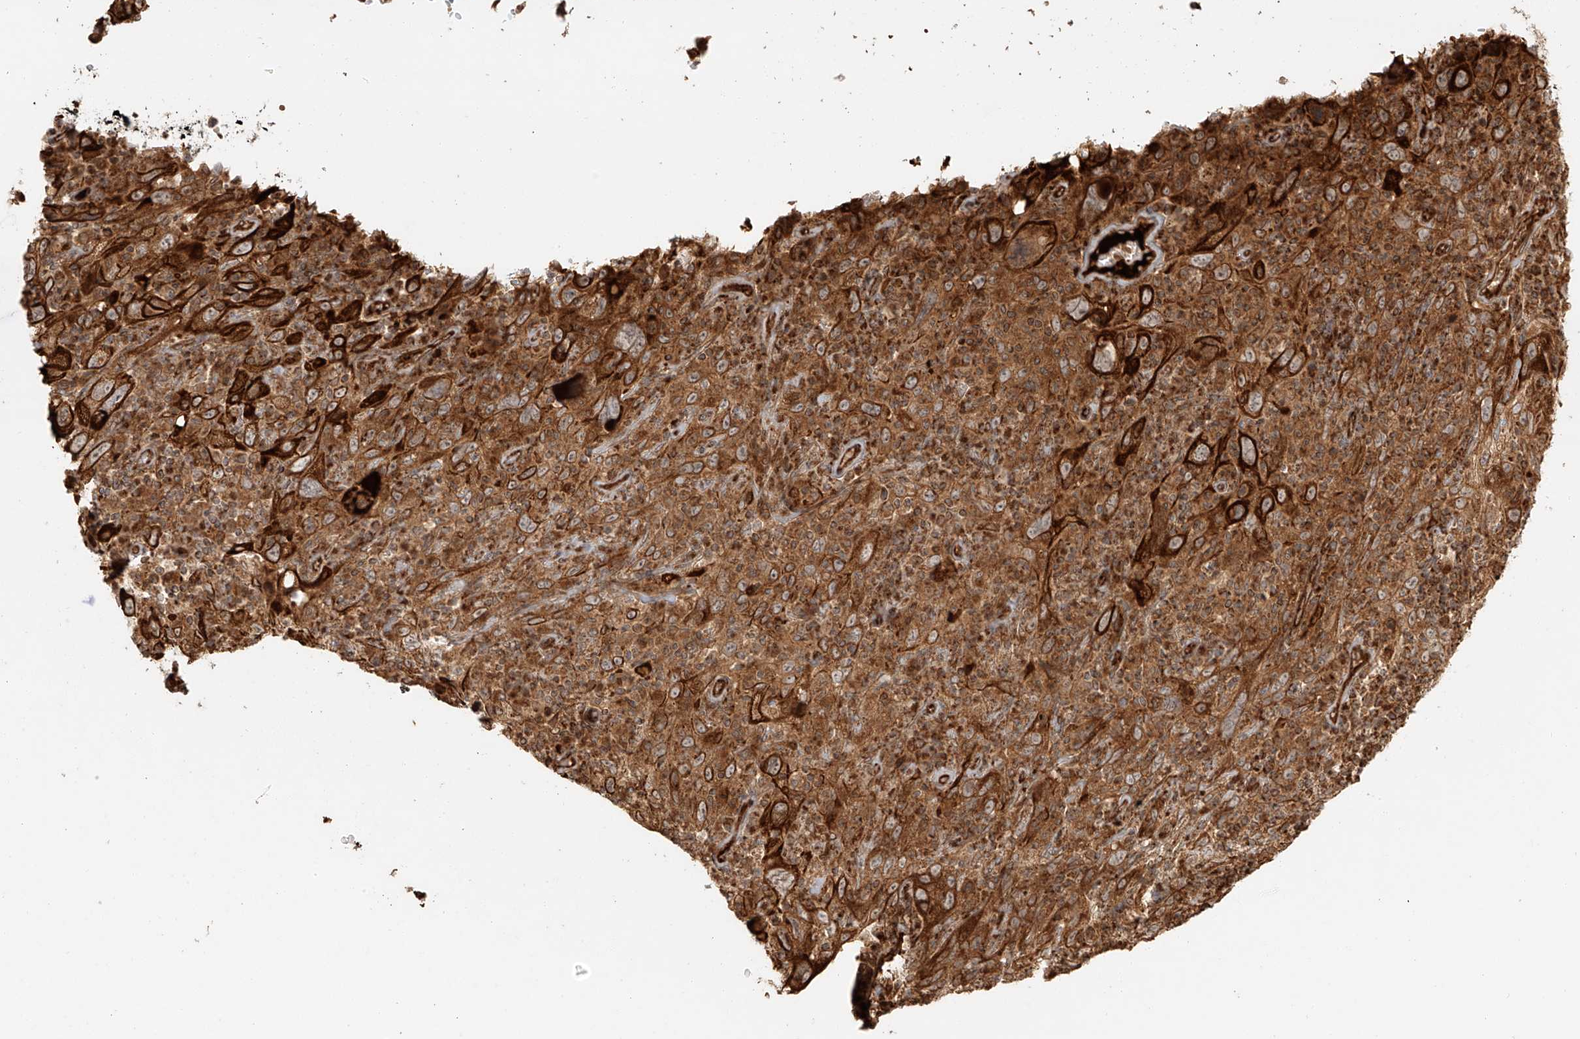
{"staining": {"intensity": "strong", "quantity": ">75%", "location": "cytoplasmic/membranous"}, "tissue": "cervical cancer", "cell_type": "Tumor cells", "image_type": "cancer", "snomed": [{"axis": "morphology", "description": "Squamous cell carcinoma, NOS"}, {"axis": "topography", "description": "Cervix"}], "caption": "This micrograph demonstrates IHC staining of cervical cancer, with high strong cytoplasmic/membranous staining in approximately >75% of tumor cells.", "gene": "MIPEP", "patient": {"sex": "female", "age": 46}}